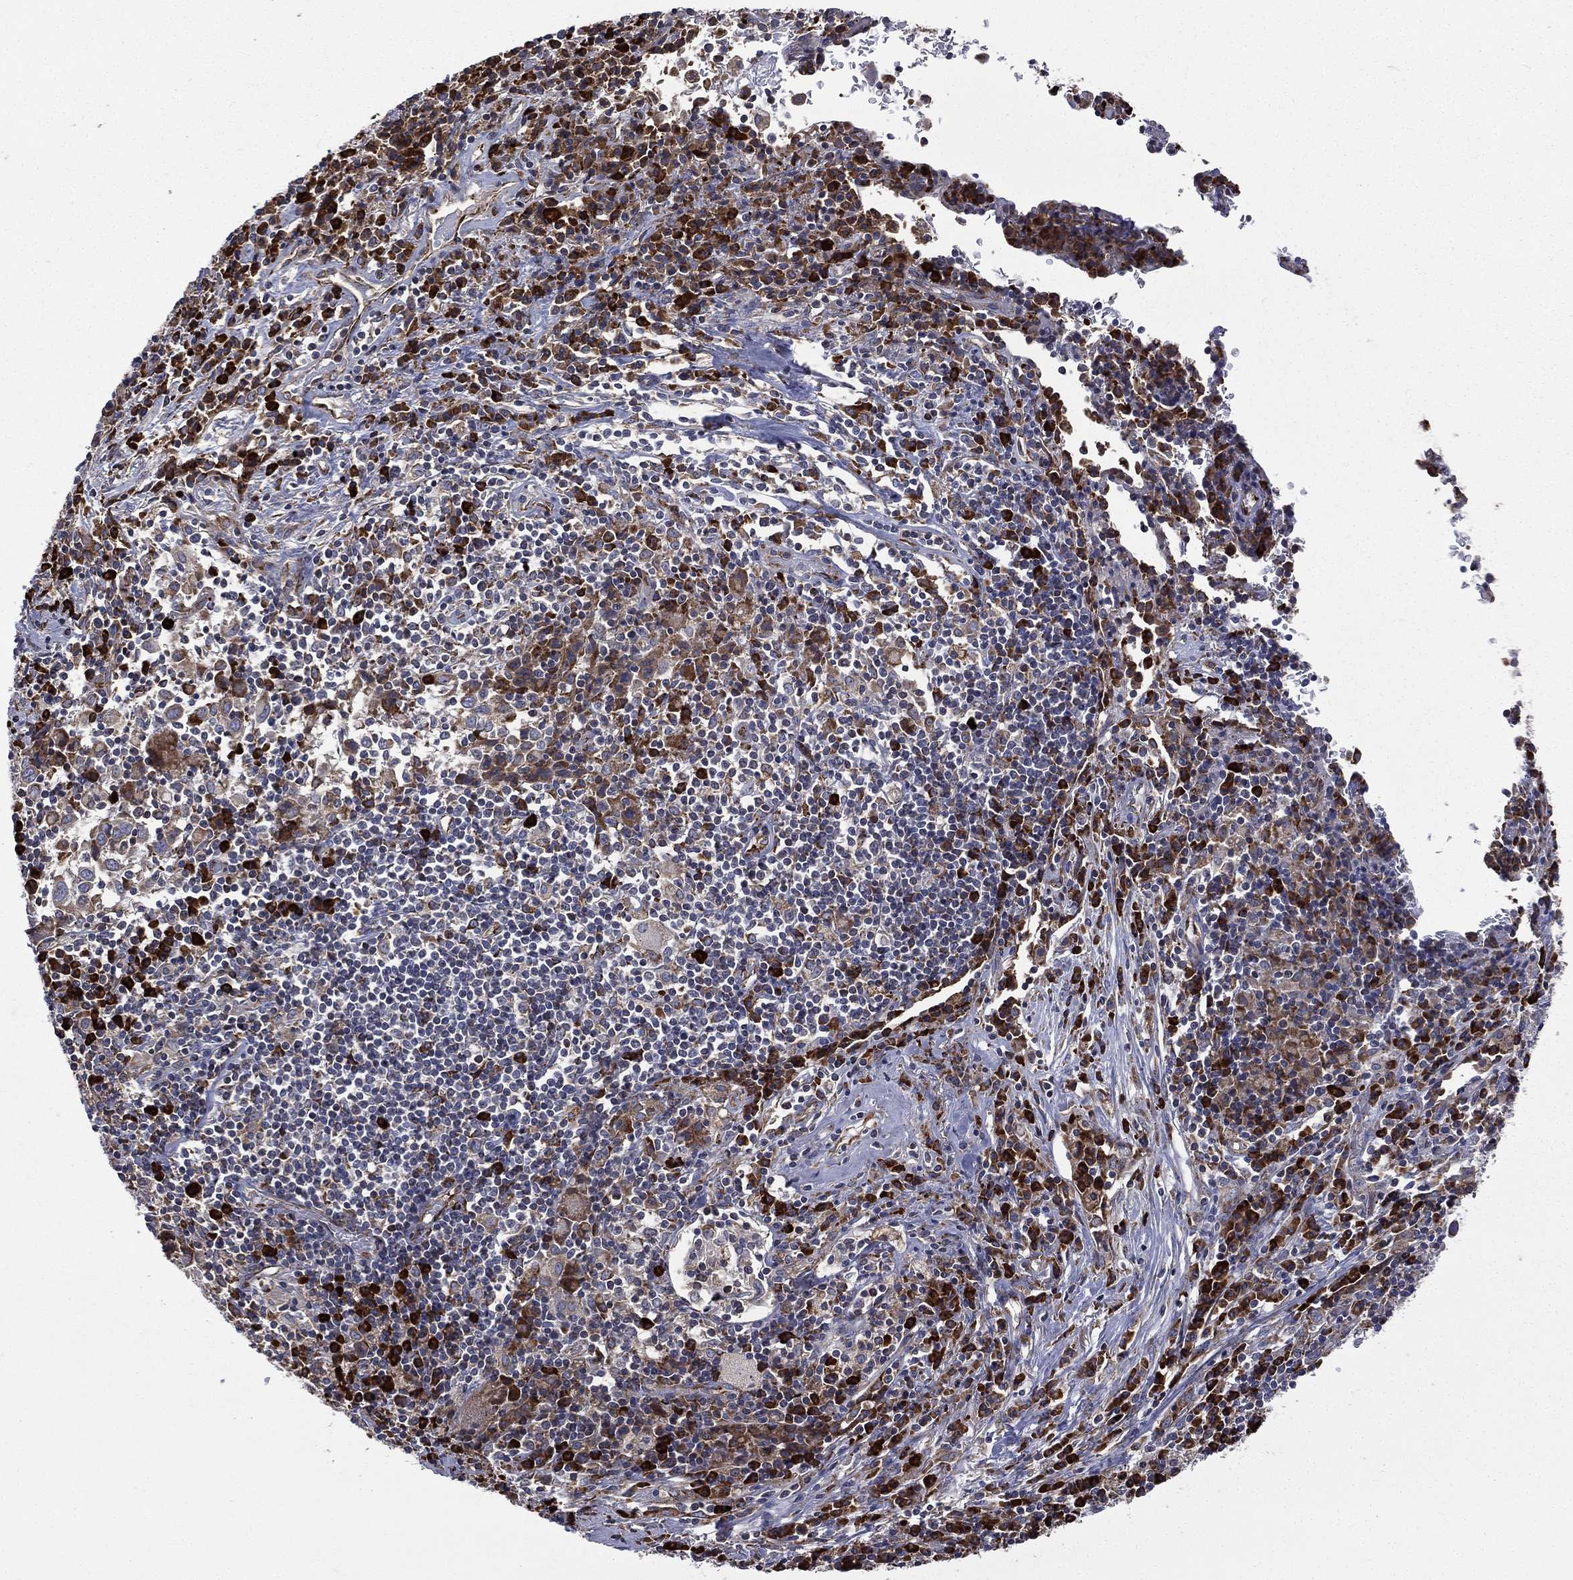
{"staining": {"intensity": "moderate", "quantity": "<25%", "location": "cytoplasmic/membranous"}, "tissue": "lung cancer", "cell_type": "Tumor cells", "image_type": "cancer", "snomed": [{"axis": "morphology", "description": "Squamous cell carcinoma, NOS"}, {"axis": "topography", "description": "Lung"}], "caption": "Immunohistochemistry (IHC) of lung squamous cell carcinoma exhibits low levels of moderate cytoplasmic/membranous expression in about <25% of tumor cells.", "gene": "C20orf96", "patient": {"sex": "male", "age": 57}}